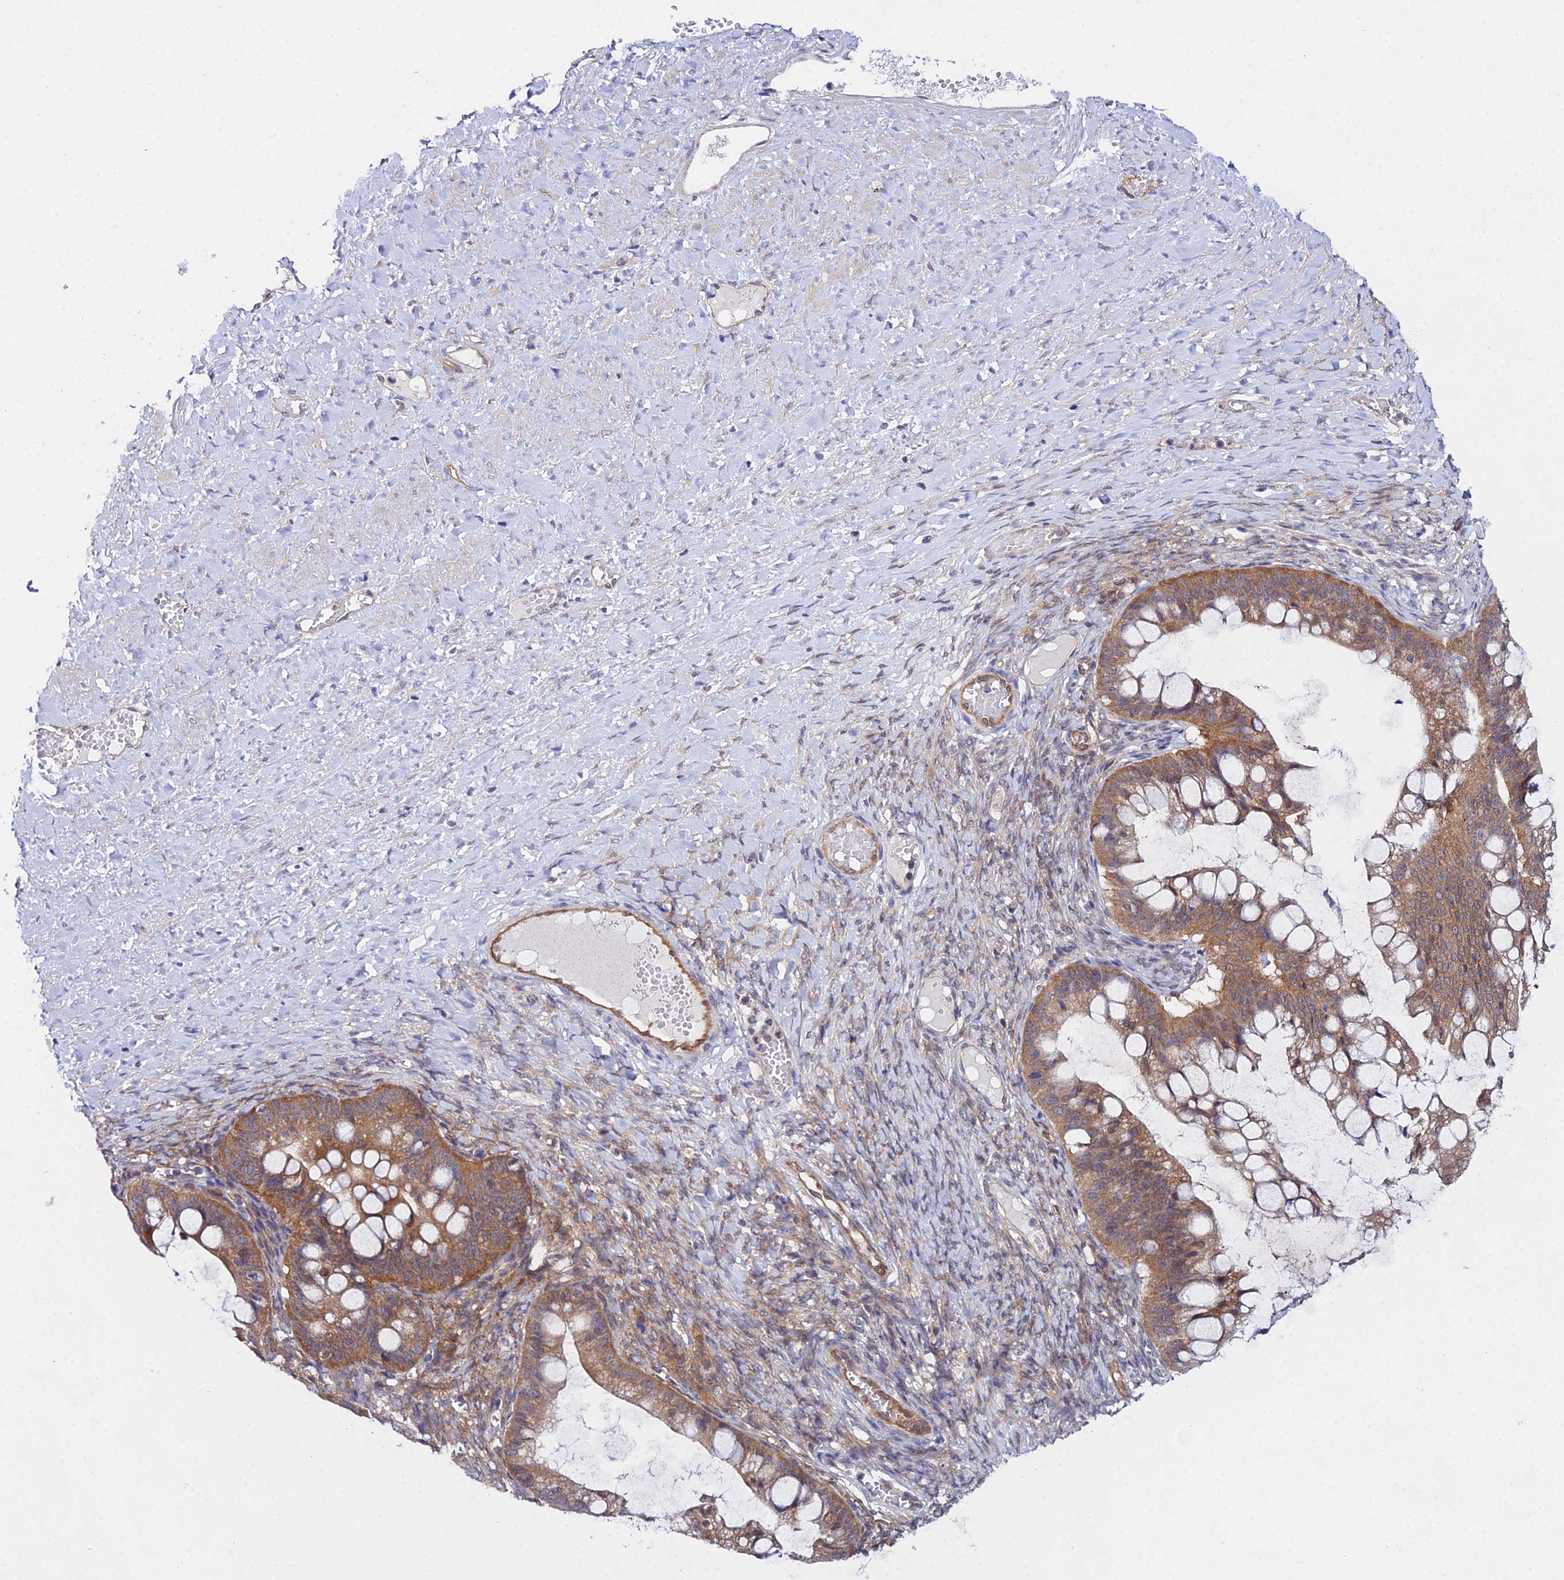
{"staining": {"intensity": "moderate", "quantity": ">75%", "location": "cytoplasmic/membranous"}, "tissue": "ovarian cancer", "cell_type": "Tumor cells", "image_type": "cancer", "snomed": [{"axis": "morphology", "description": "Cystadenocarcinoma, mucinous, NOS"}, {"axis": "topography", "description": "Ovary"}], "caption": "Immunohistochemistry micrograph of neoplastic tissue: human ovarian cancer stained using IHC displays medium levels of moderate protein expression localized specifically in the cytoplasmic/membranous of tumor cells, appearing as a cytoplasmic/membranous brown color.", "gene": "PPP2R2C", "patient": {"sex": "female", "age": 73}}